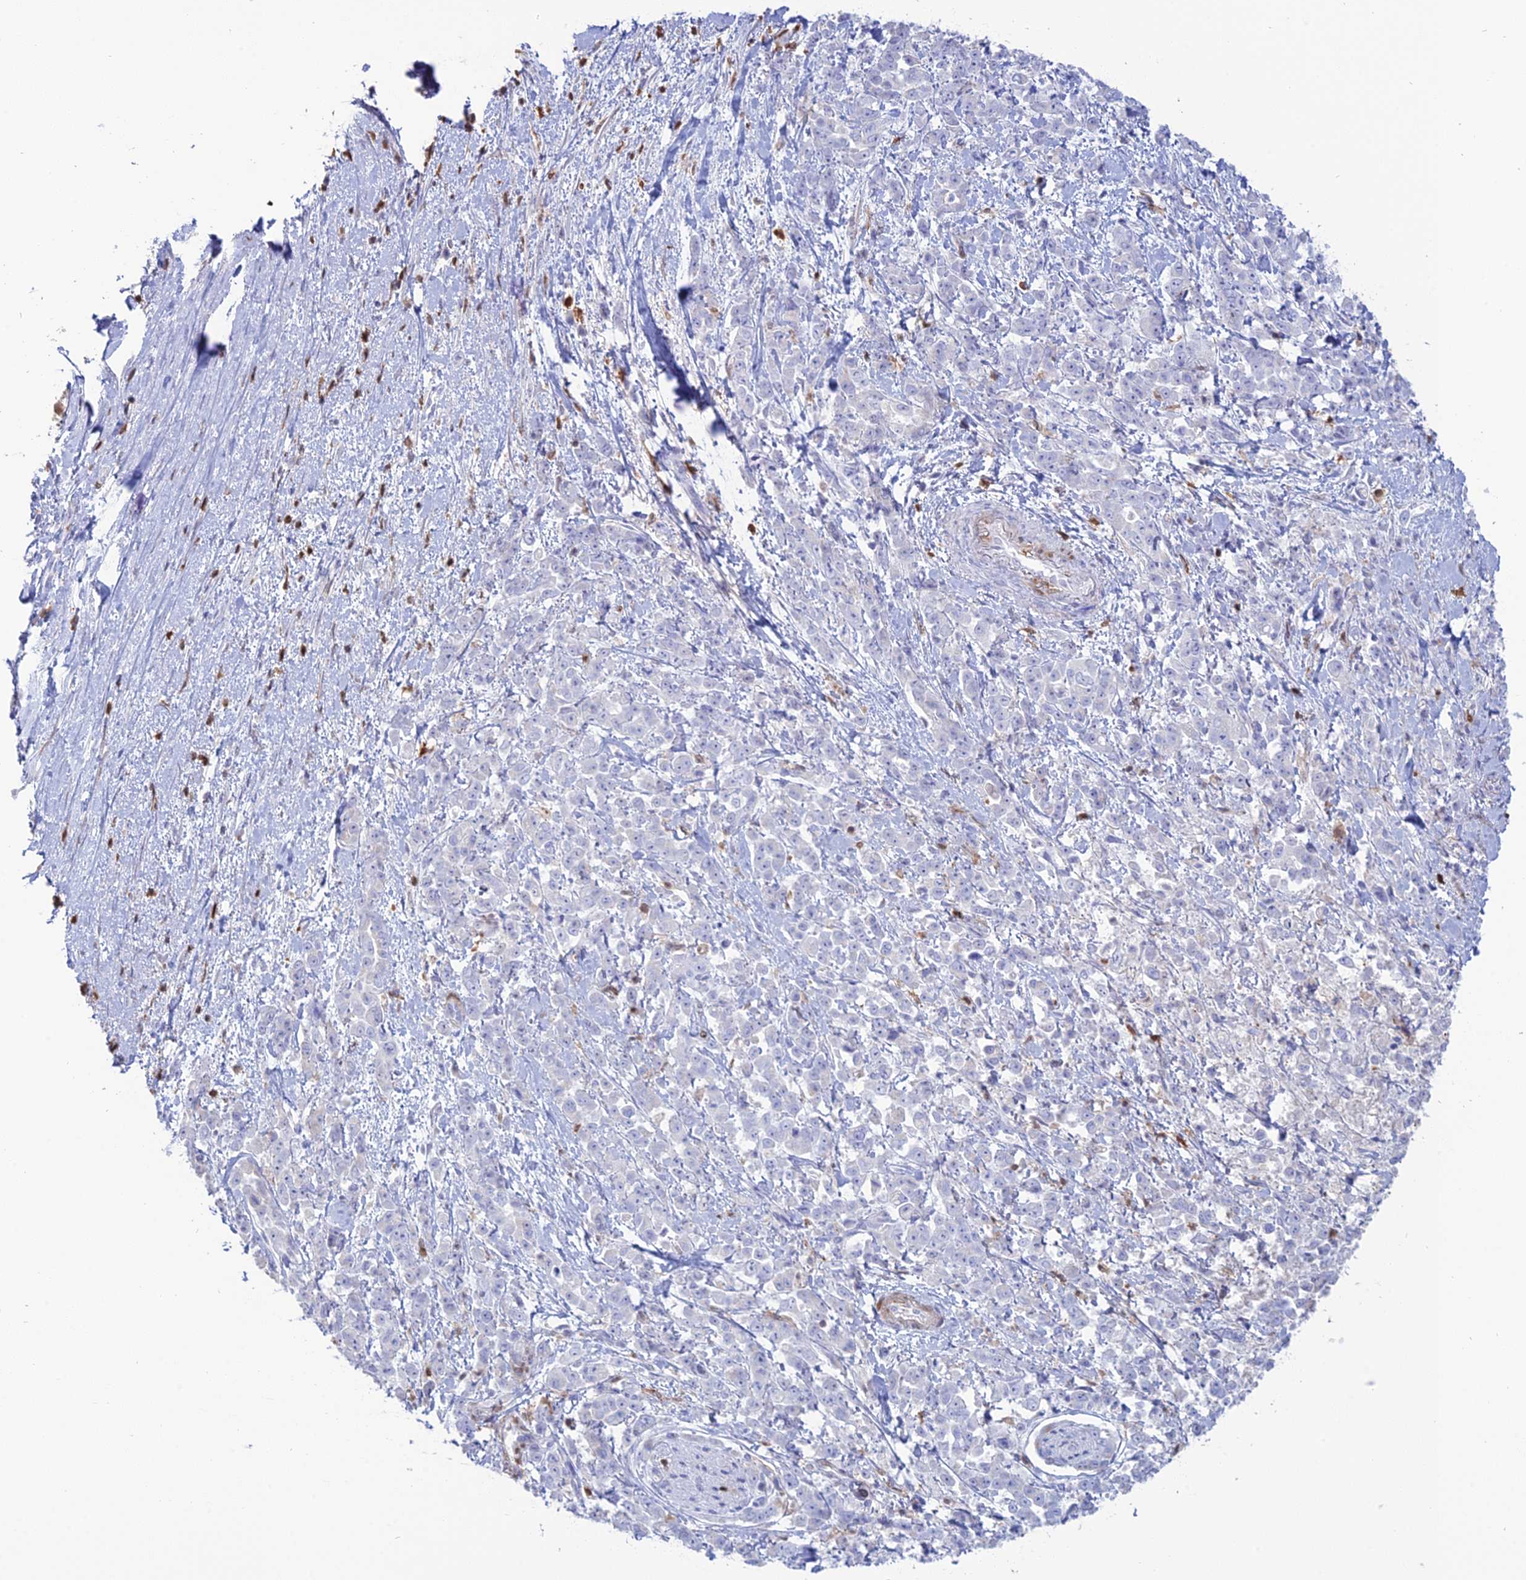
{"staining": {"intensity": "negative", "quantity": "none", "location": "none"}, "tissue": "pancreatic cancer", "cell_type": "Tumor cells", "image_type": "cancer", "snomed": [{"axis": "morphology", "description": "Normal tissue, NOS"}, {"axis": "morphology", "description": "Adenocarcinoma, NOS"}, {"axis": "topography", "description": "Pancreas"}], "caption": "Immunohistochemistry (IHC) histopathology image of pancreatic cancer (adenocarcinoma) stained for a protein (brown), which shows no staining in tumor cells.", "gene": "PGBD4", "patient": {"sex": "female", "age": 64}}